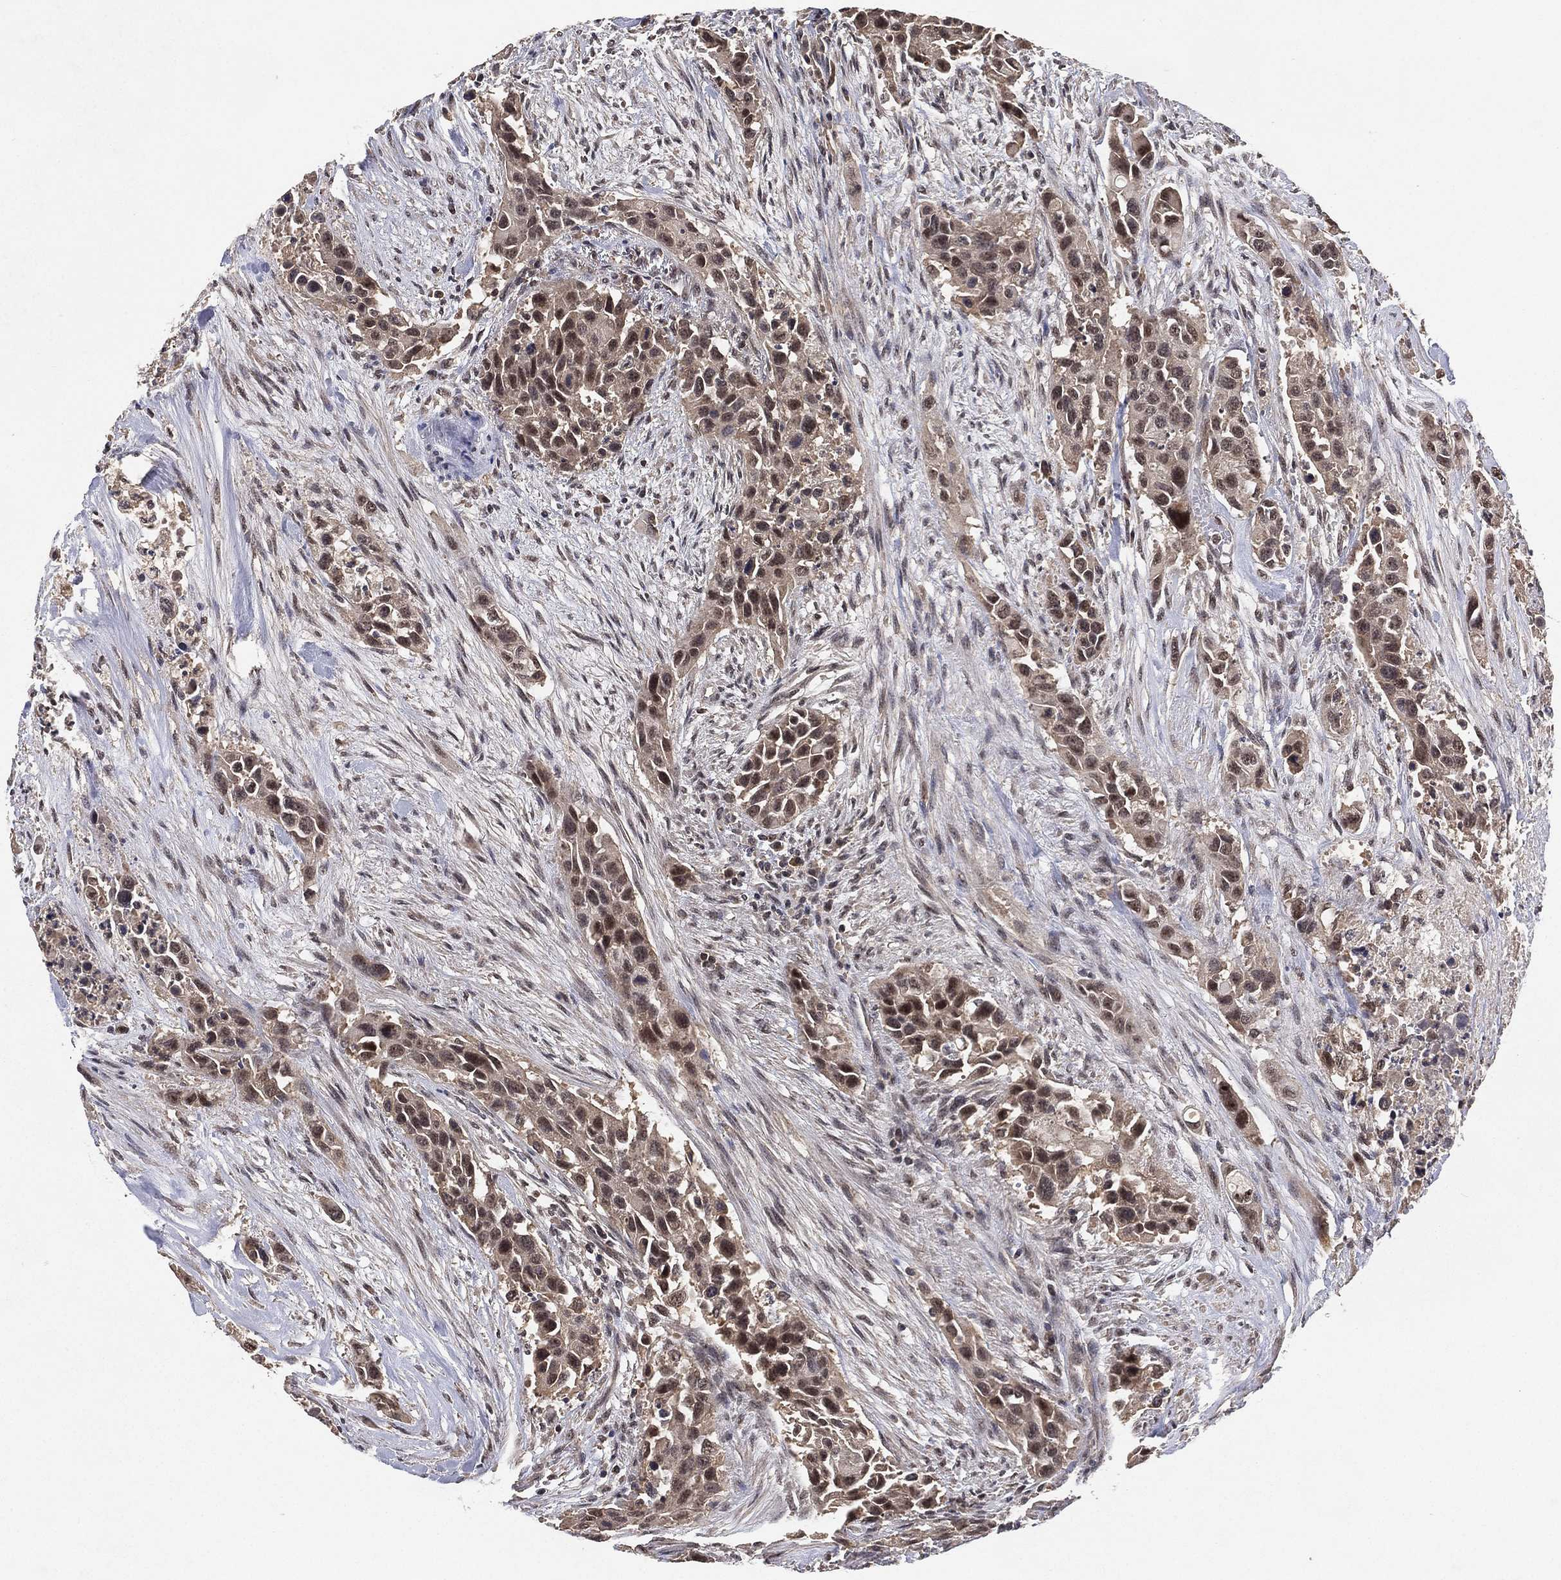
{"staining": {"intensity": "moderate", "quantity": "25%-75%", "location": "nuclear"}, "tissue": "urothelial cancer", "cell_type": "Tumor cells", "image_type": "cancer", "snomed": [{"axis": "morphology", "description": "Urothelial carcinoma, High grade"}, {"axis": "topography", "description": "Urinary bladder"}], "caption": "A high-resolution image shows immunohistochemistry (IHC) staining of urothelial cancer, which reveals moderate nuclear positivity in about 25%-75% of tumor cells. (Stains: DAB (3,3'-diaminobenzidine) in brown, nuclei in blue, Microscopy: brightfield microscopy at high magnification).", "gene": "NELFCD", "patient": {"sex": "female", "age": 73}}